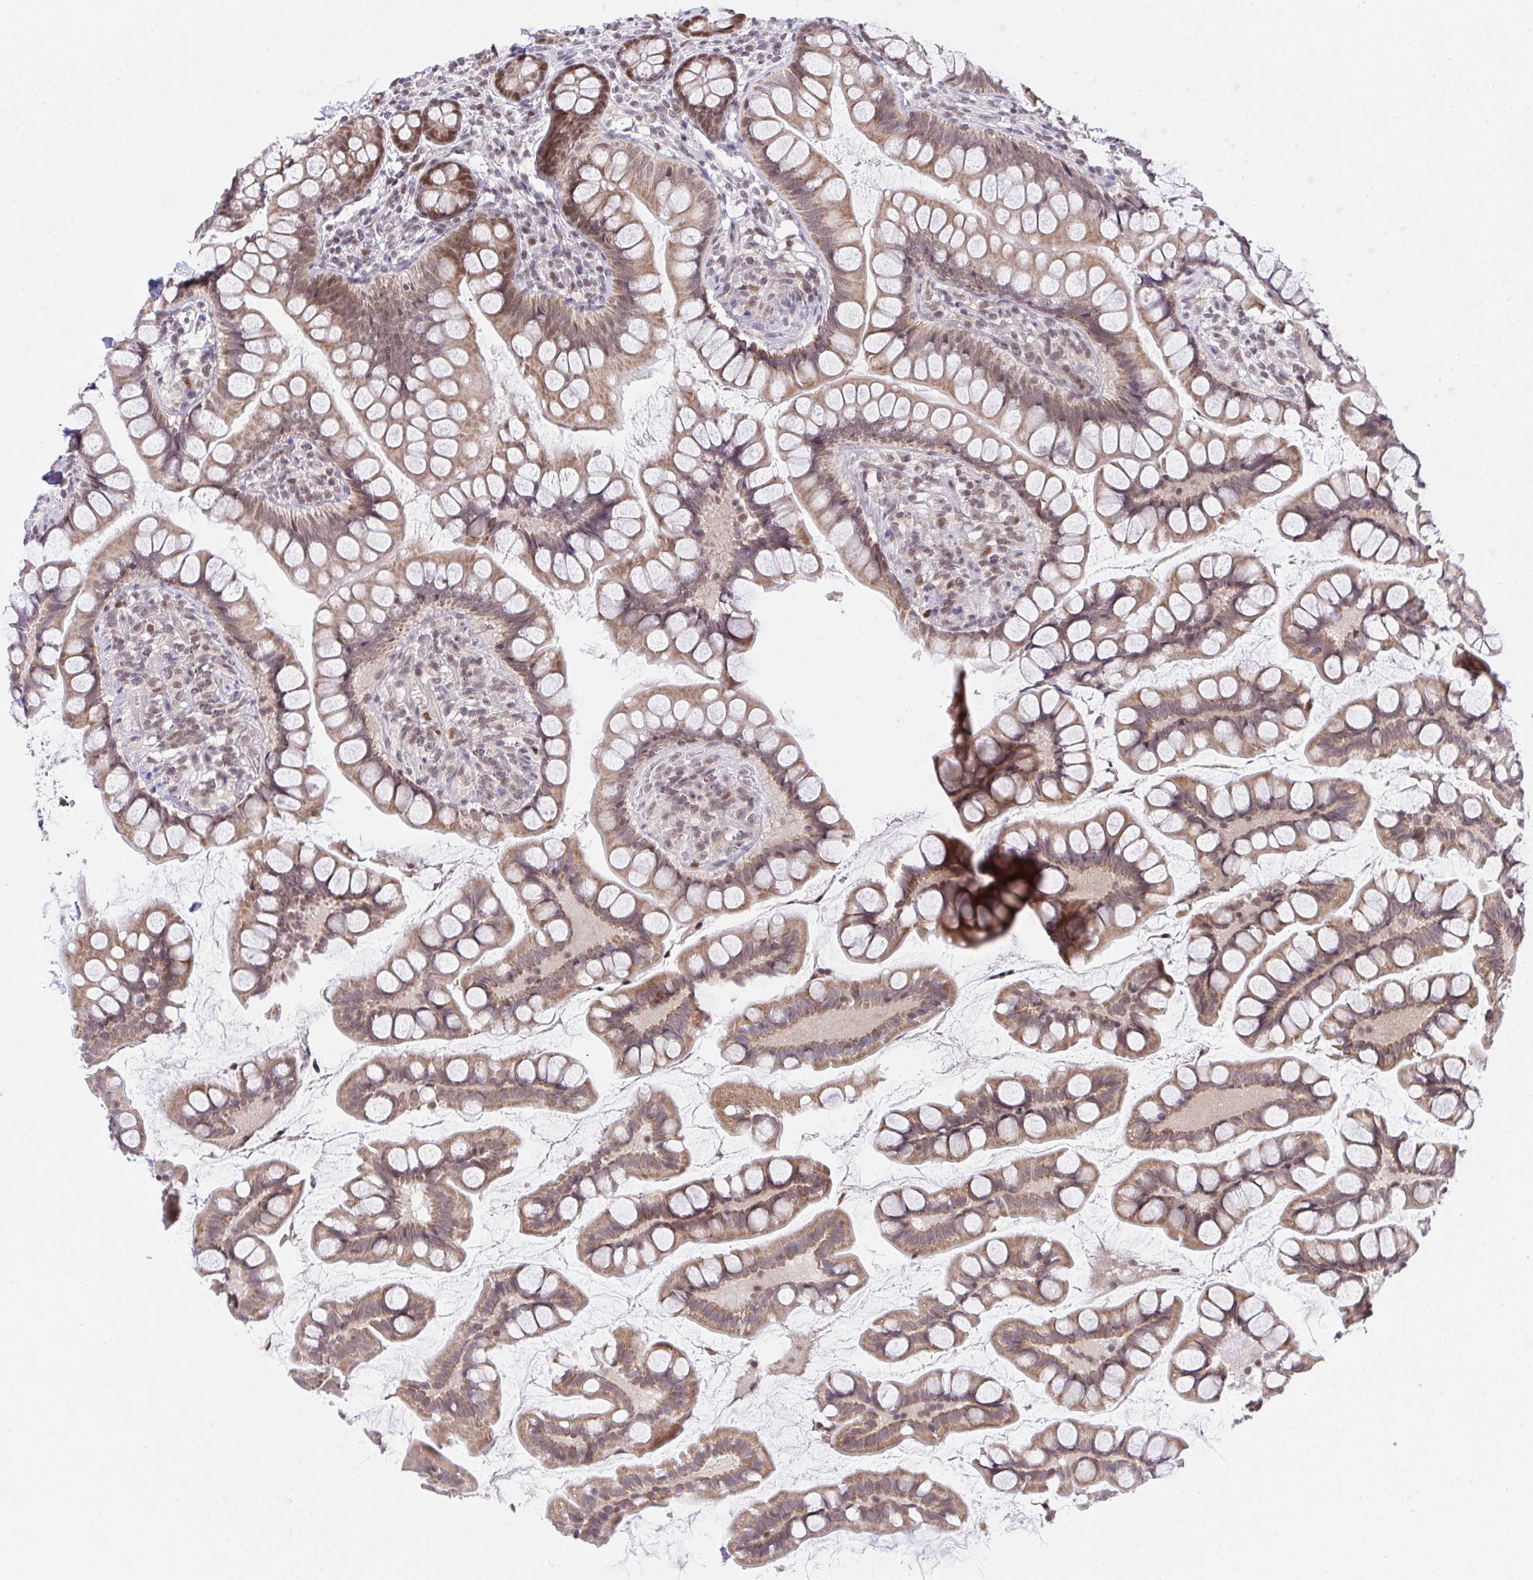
{"staining": {"intensity": "moderate", "quantity": ">75%", "location": "cytoplasmic/membranous,nuclear"}, "tissue": "small intestine", "cell_type": "Glandular cells", "image_type": "normal", "snomed": [{"axis": "morphology", "description": "Normal tissue, NOS"}, {"axis": "topography", "description": "Small intestine"}], "caption": "The histopathology image demonstrates a brown stain indicating the presence of a protein in the cytoplasmic/membranous,nuclear of glandular cells in small intestine. Nuclei are stained in blue.", "gene": "RFC4", "patient": {"sex": "male", "age": 70}}